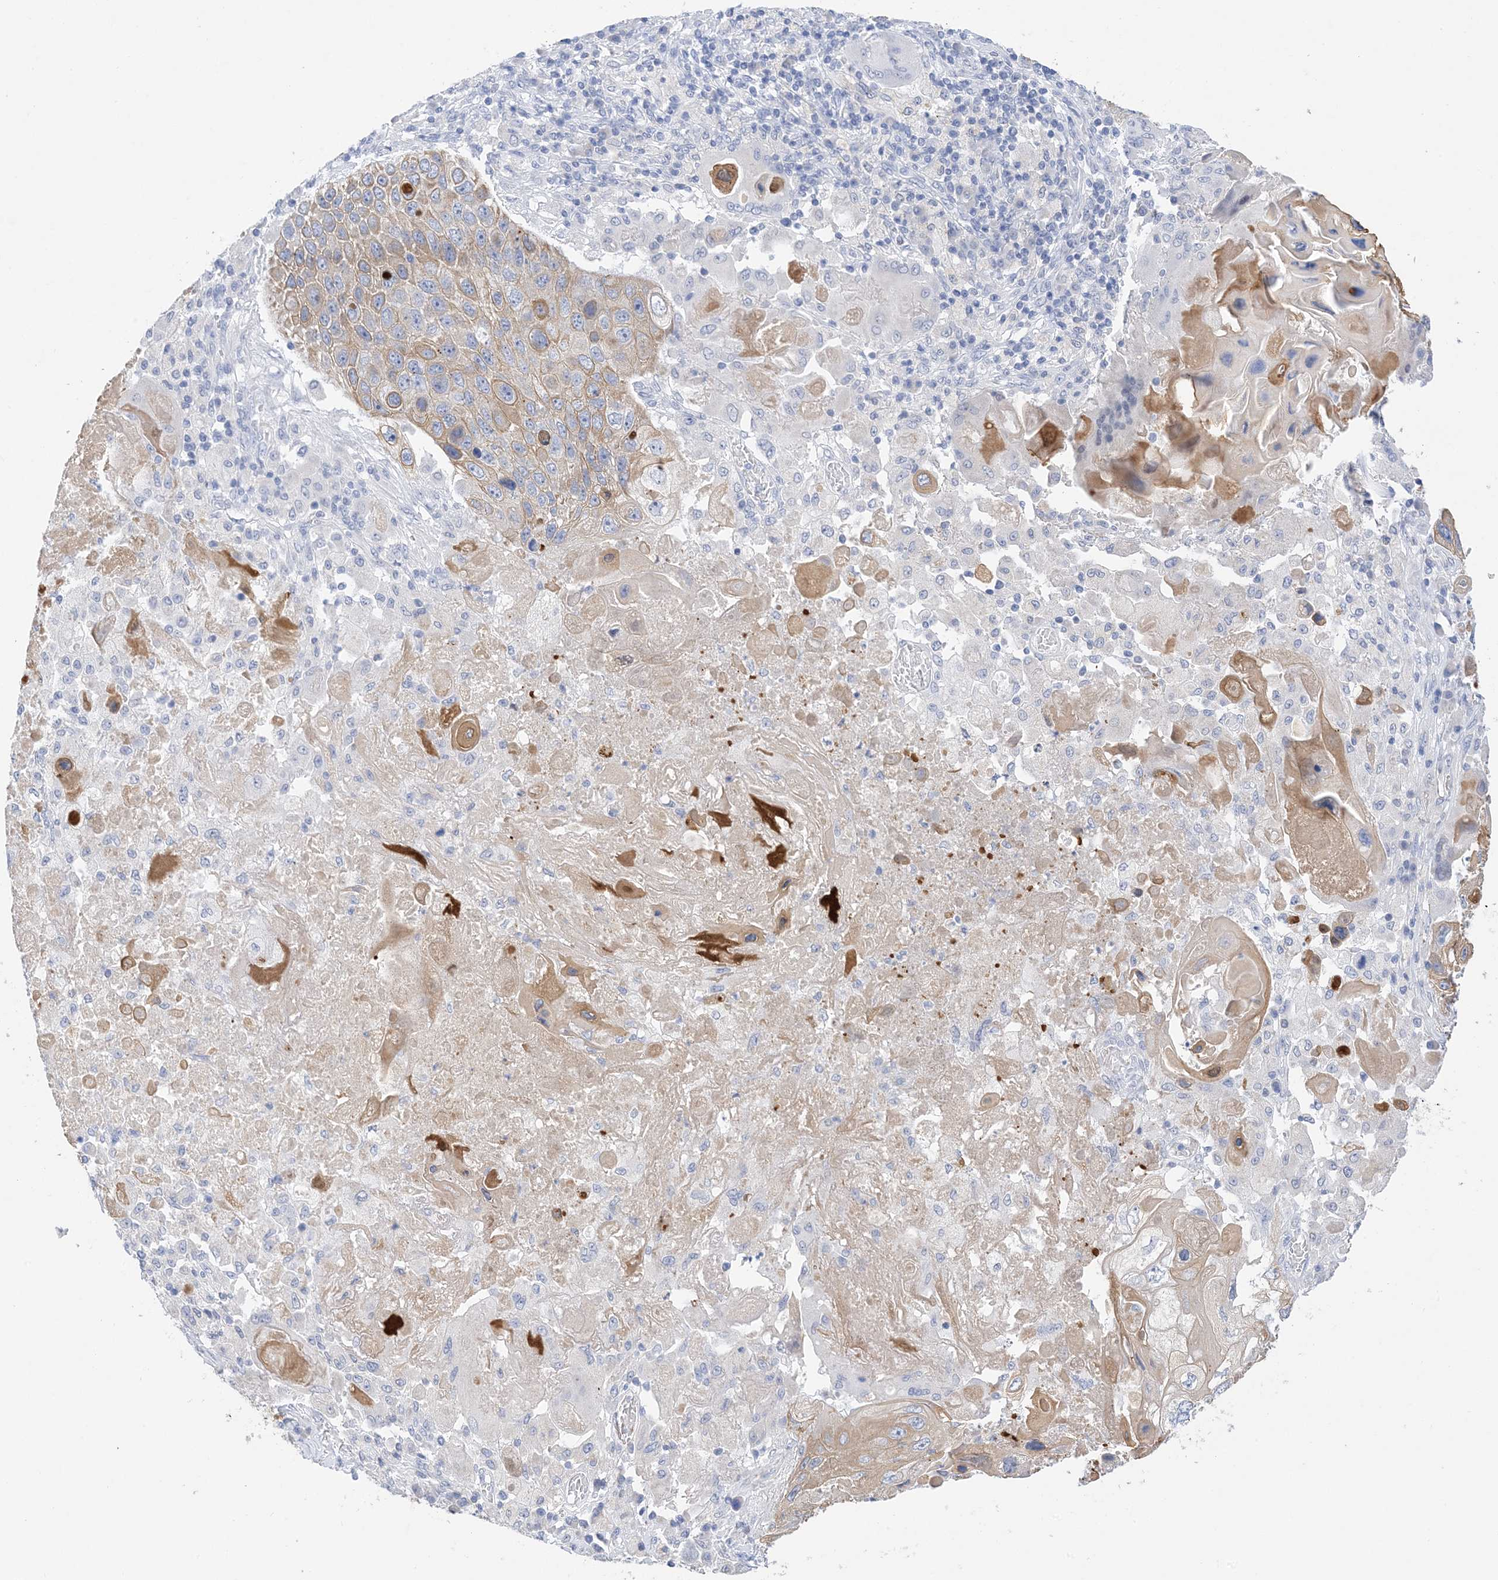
{"staining": {"intensity": "moderate", "quantity": "25%-75%", "location": "cytoplasmic/membranous"}, "tissue": "lung cancer", "cell_type": "Tumor cells", "image_type": "cancer", "snomed": [{"axis": "morphology", "description": "Squamous cell carcinoma, NOS"}, {"axis": "topography", "description": "Lung"}], "caption": "Protein analysis of lung squamous cell carcinoma tissue demonstrates moderate cytoplasmic/membranous positivity in approximately 25%-75% of tumor cells.", "gene": "PLK4", "patient": {"sex": "male", "age": 61}}